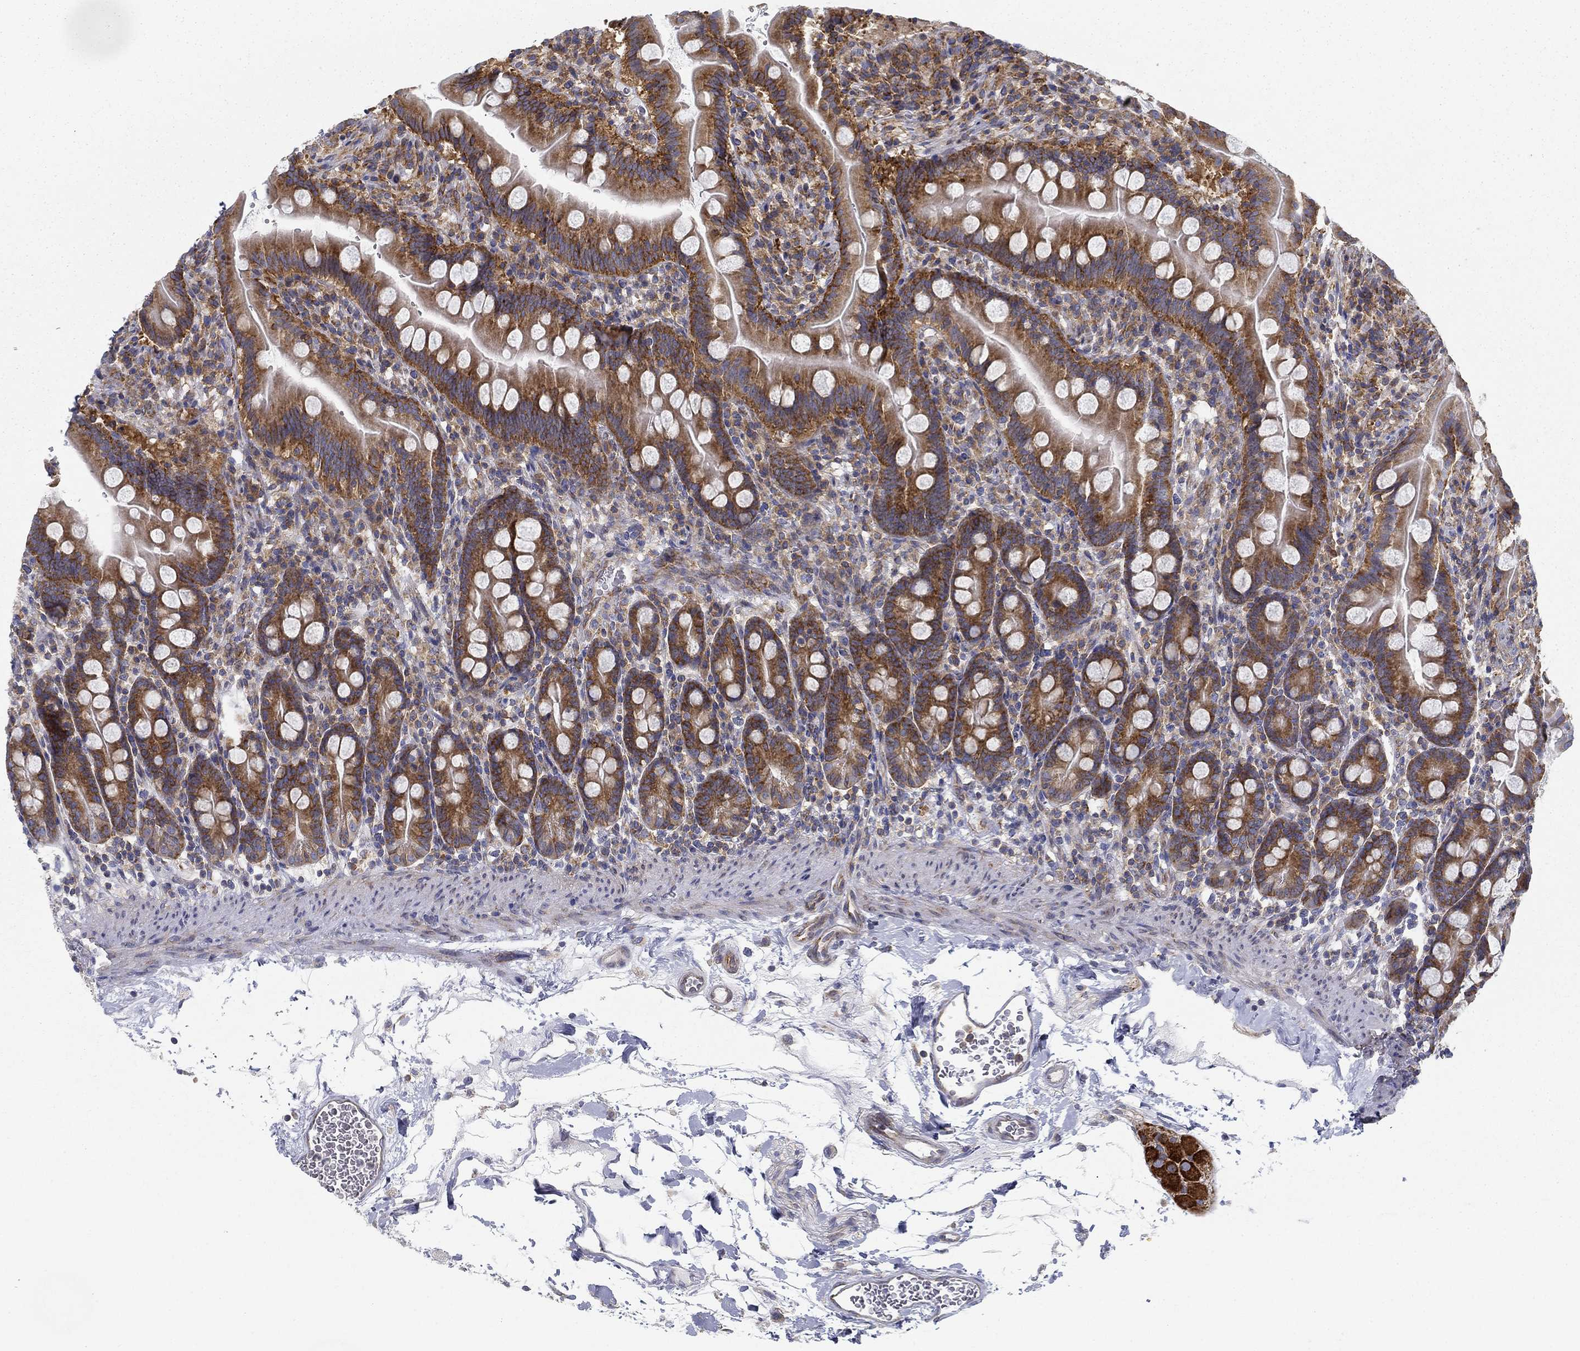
{"staining": {"intensity": "strong", "quantity": ">75%", "location": "cytoplasmic/membranous"}, "tissue": "small intestine", "cell_type": "Glandular cells", "image_type": "normal", "snomed": [{"axis": "morphology", "description": "Normal tissue, NOS"}, {"axis": "topography", "description": "Small intestine"}], "caption": "IHC micrograph of normal human small intestine stained for a protein (brown), which shows high levels of strong cytoplasmic/membranous expression in approximately >75% of glandular cells.", "gene": "FXR1", "patient": {"sex": "female", "age": 44}}